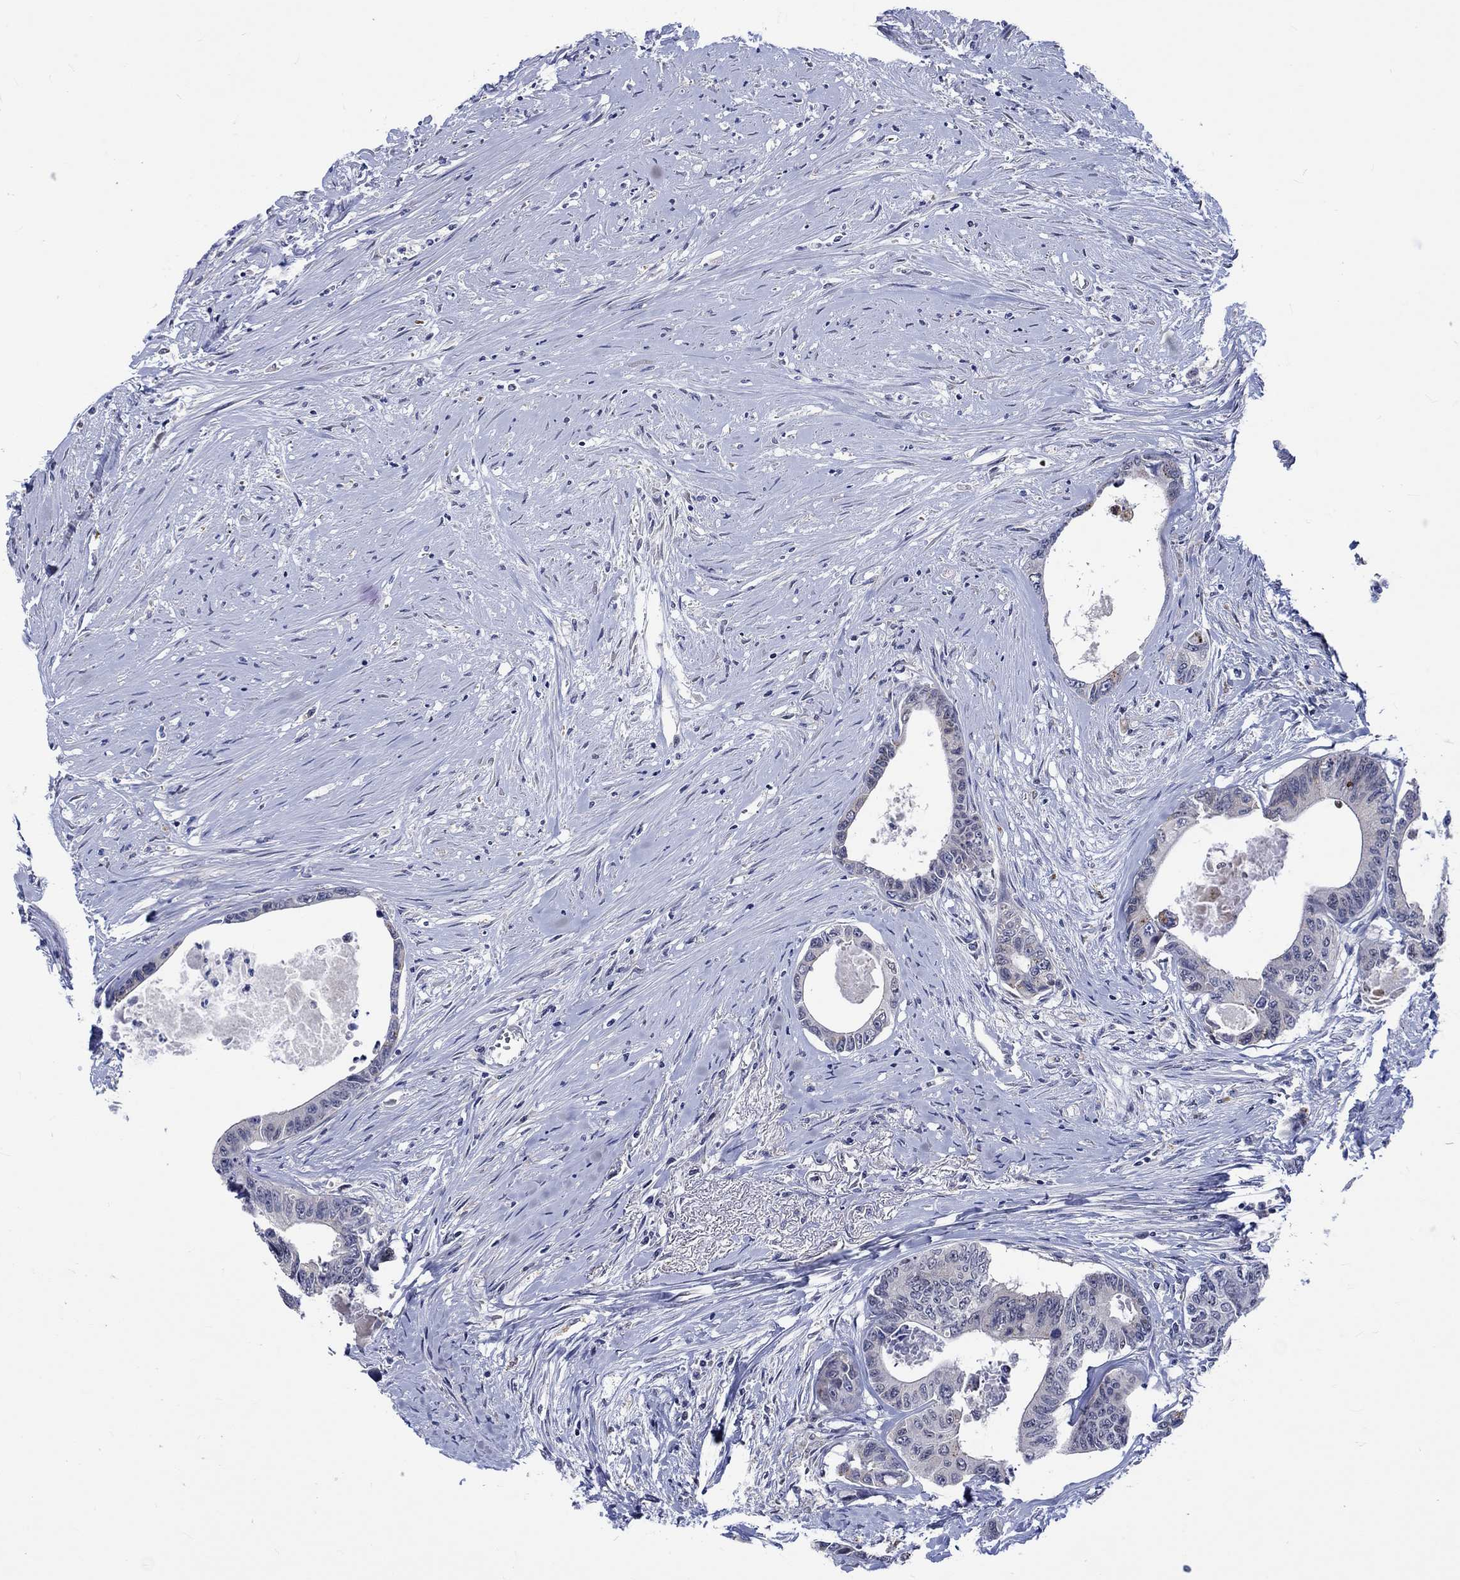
{"staining": {"intensity": "moderate", "quantity": "<25%", "location": "cytoplasmic/membranous"}, "tissue": "colorectal cancer", "cell_type": "Tumor cells", "image_type": "cancer", "snomed": [{"axis": "morphology", "description": "Adenocarcinoma, NOS"}, {"axis": "topography", "description": "Rectum"}], "caption": "DAB (3,3'-diaminobenzidine) immunohistochemical staining of human colorectal cancer (adenocarcinoma) shows moderate cytoplasmic/membranous protein expression in about <25% of tumor cells.", "gene": "E2F8", "patient": {"sex": "male", "age": 59}}